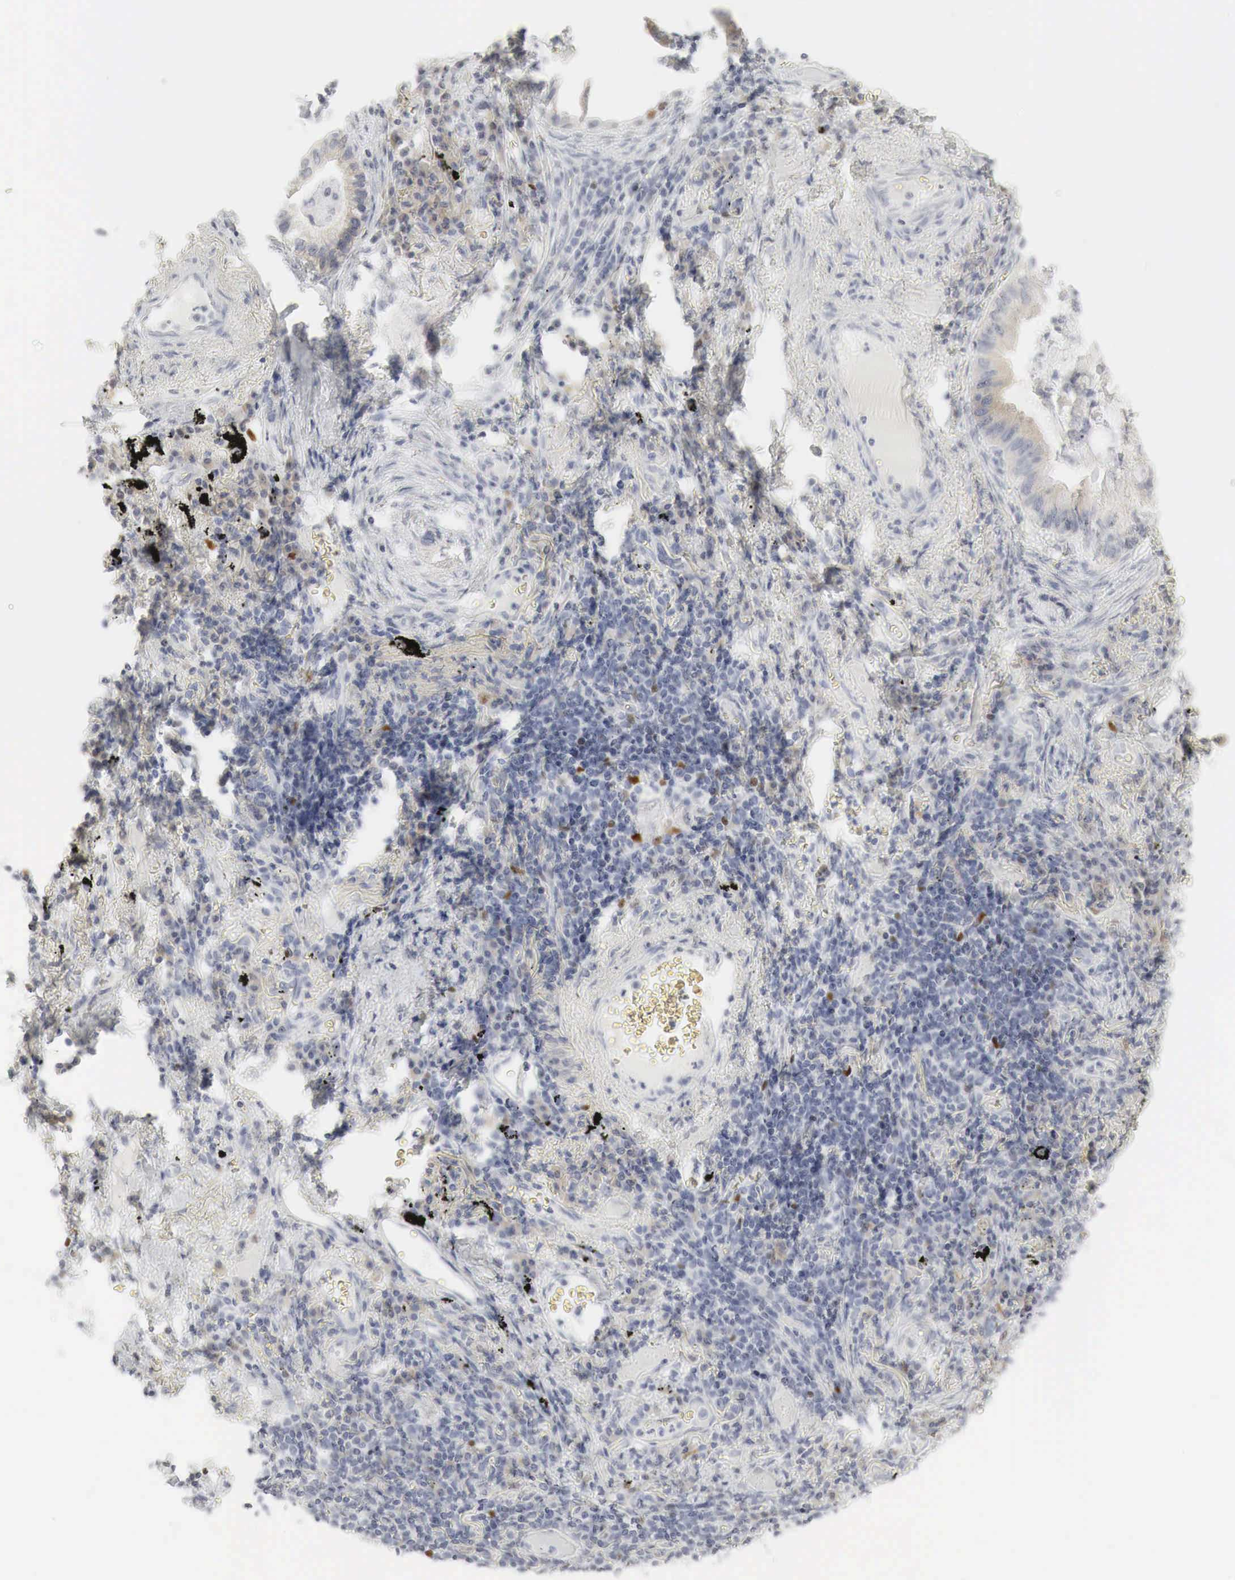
{"staining": {"intensity": "negative", "quantity": "none", "location": "none"}, "tissue": "lung cancer", "cell_type": "Tumor cells", "image_type": "cancer", "snomed": [{"axis": "morphology", "description": "Adenocarcinoma, NOS"}, {"axis": "topography", "description": "Lung"}], "caption": "IHC of human lung adenocarcinoma demonstrates no positivity in tumor cells.", "gene": "TP63", "patient": {"sex": "female", "age": 50}}